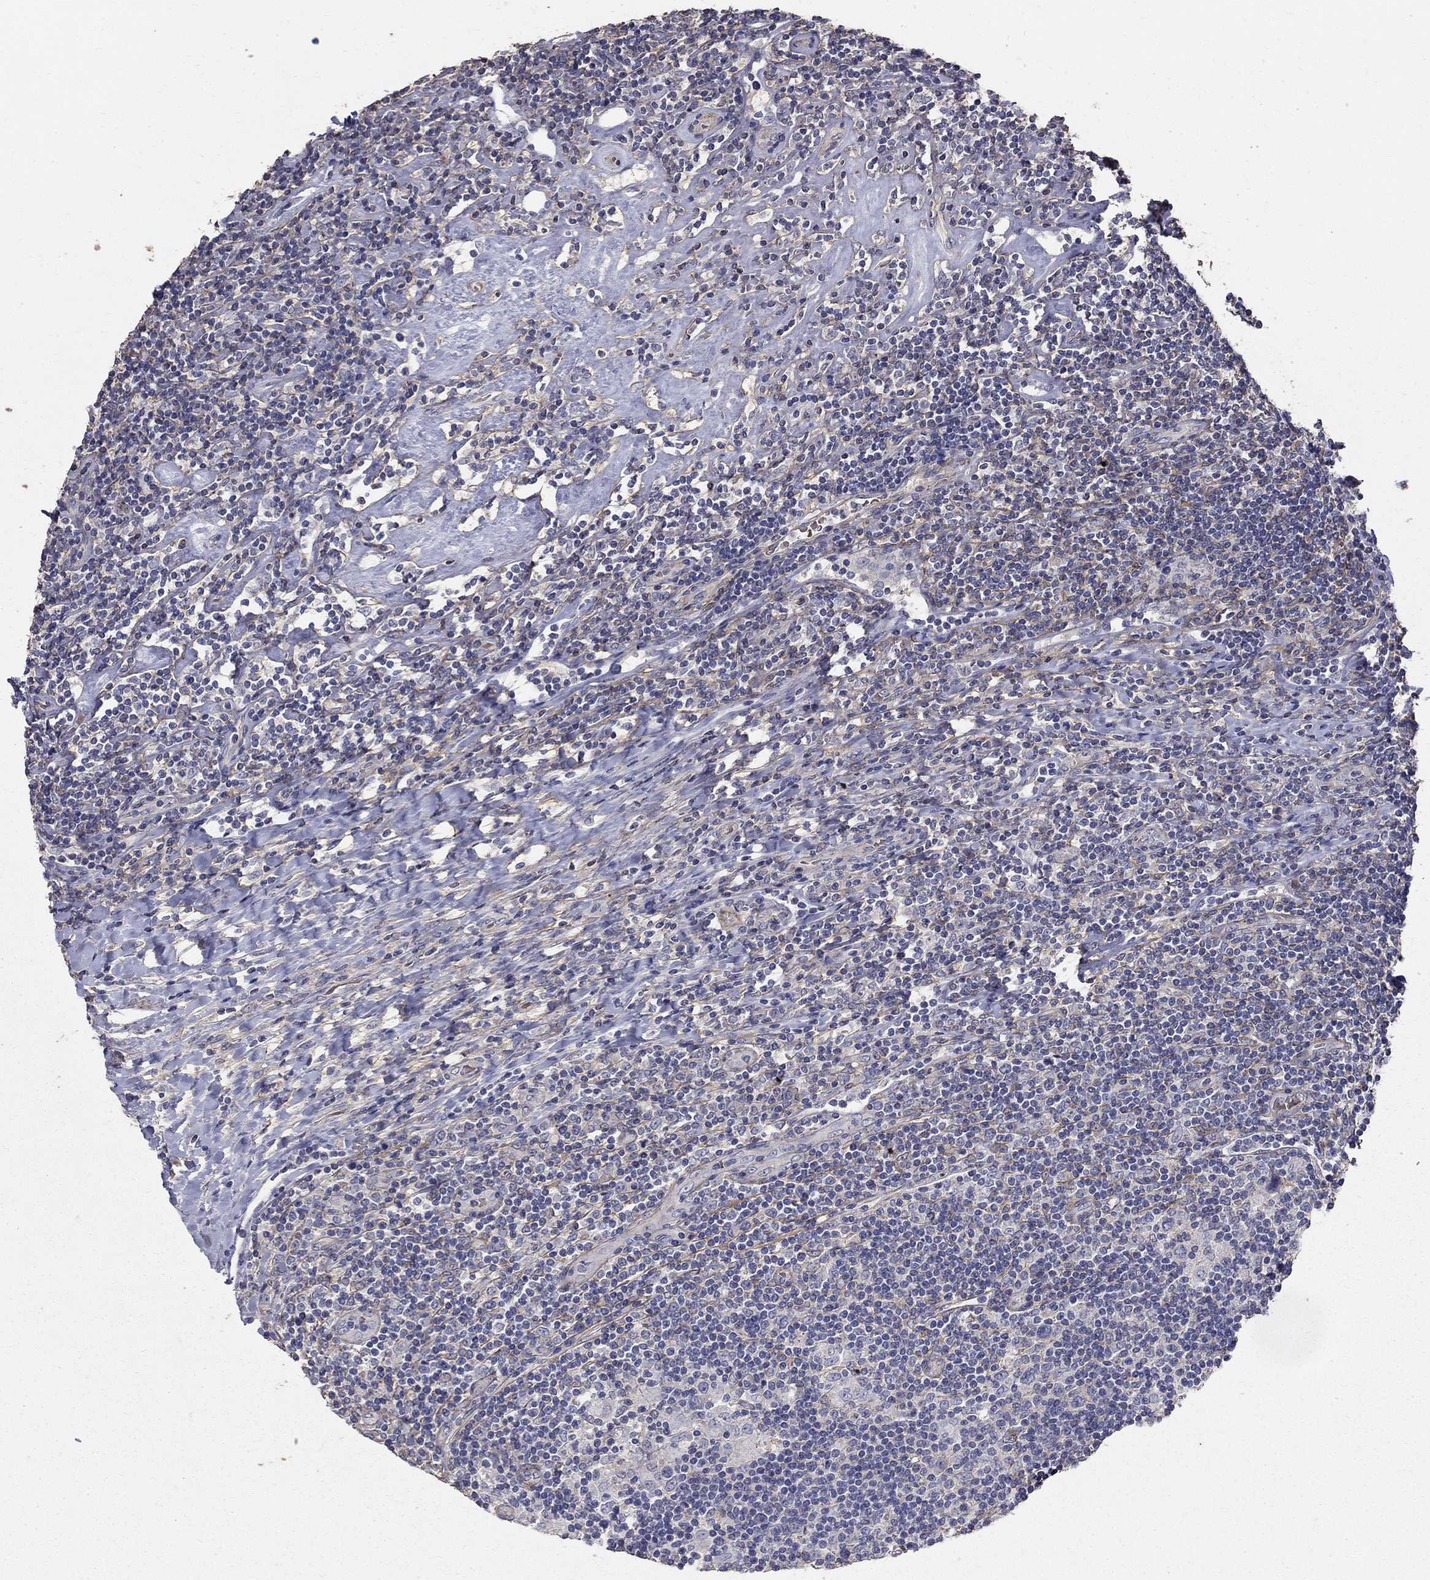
{"staining": {"intensity": "negative", "quantity": "none", "location": "none"}, "tissue": "lymphoma", "cell_type": "Tumor cells", "image_type": "cancer", "snomed": [{"axis": "morphology", "description": "Hodgkin's disease, NOS"}, {"axis": "topography", "description": "Lymph node"}], "caption": "An immunohistochemistry image of lymphoma is shown. There is no staining in tumor cells of lymphoma.", "gene": "MPP2", "patient": {"sex": "male", "age": 40}}